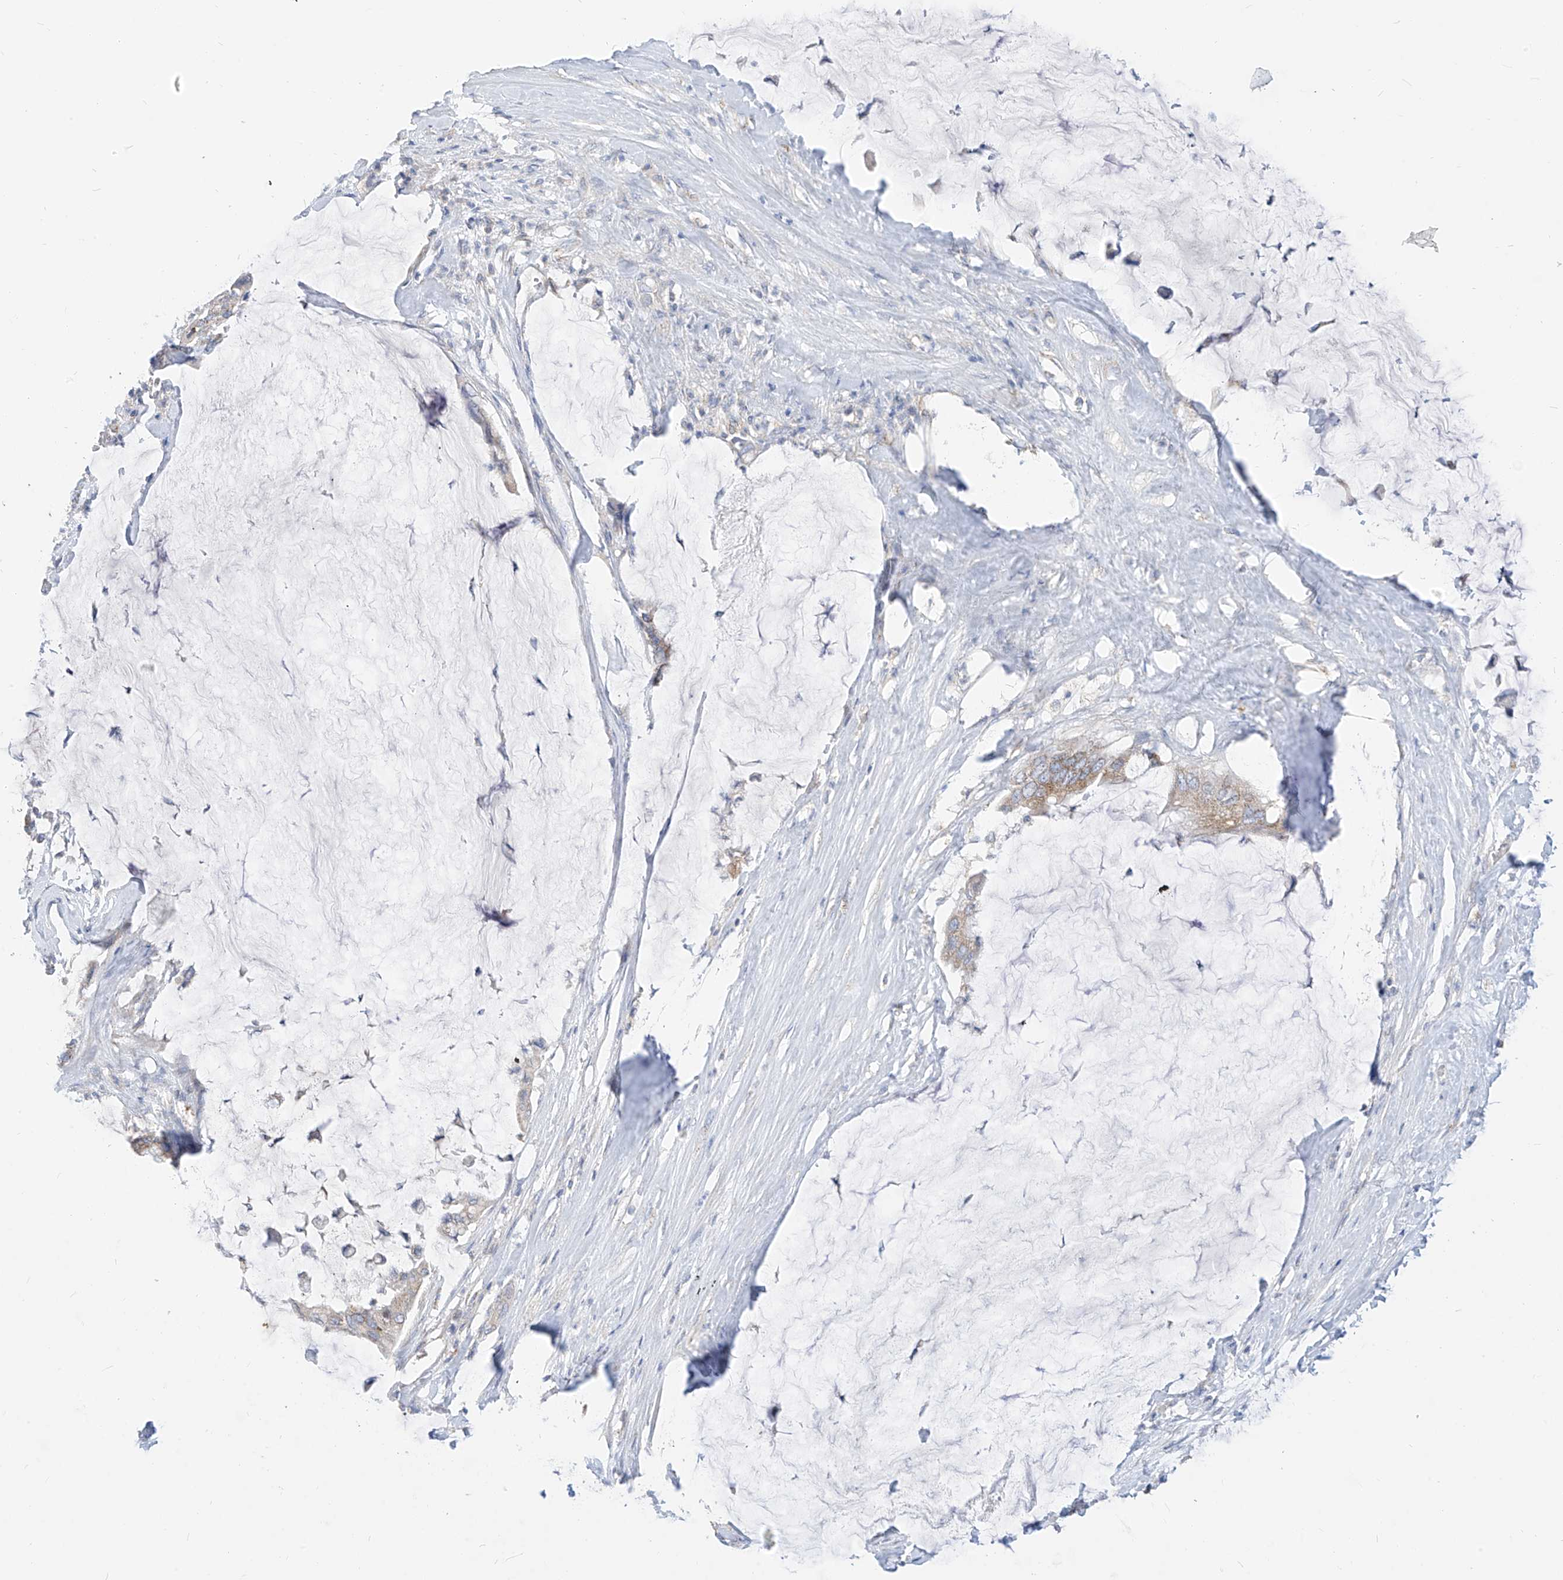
{"staining": {"intensity": "weak", "quantity": "25%-75%", "location": "cytoplasmic/membranous"}, "tissue": "pancreatic cancer", "cell_type": "Tumor cells", "image_type": "cancer", "snomed": [{"axis": "morphology", "description": "Adenocarcinoma, NOS"}, {"axis": "topography", "description": "Pancreas"}], "caption": "A brown stain shows weak cytoplasmic/membranous positivity of a protein in human pancreatic cancer (adenocarcinoma) tumor cells. (IHC, brightfield microscopy, high magnification).", "gene": "RASA2", "patient": {"sex": "male", "age": 41}}